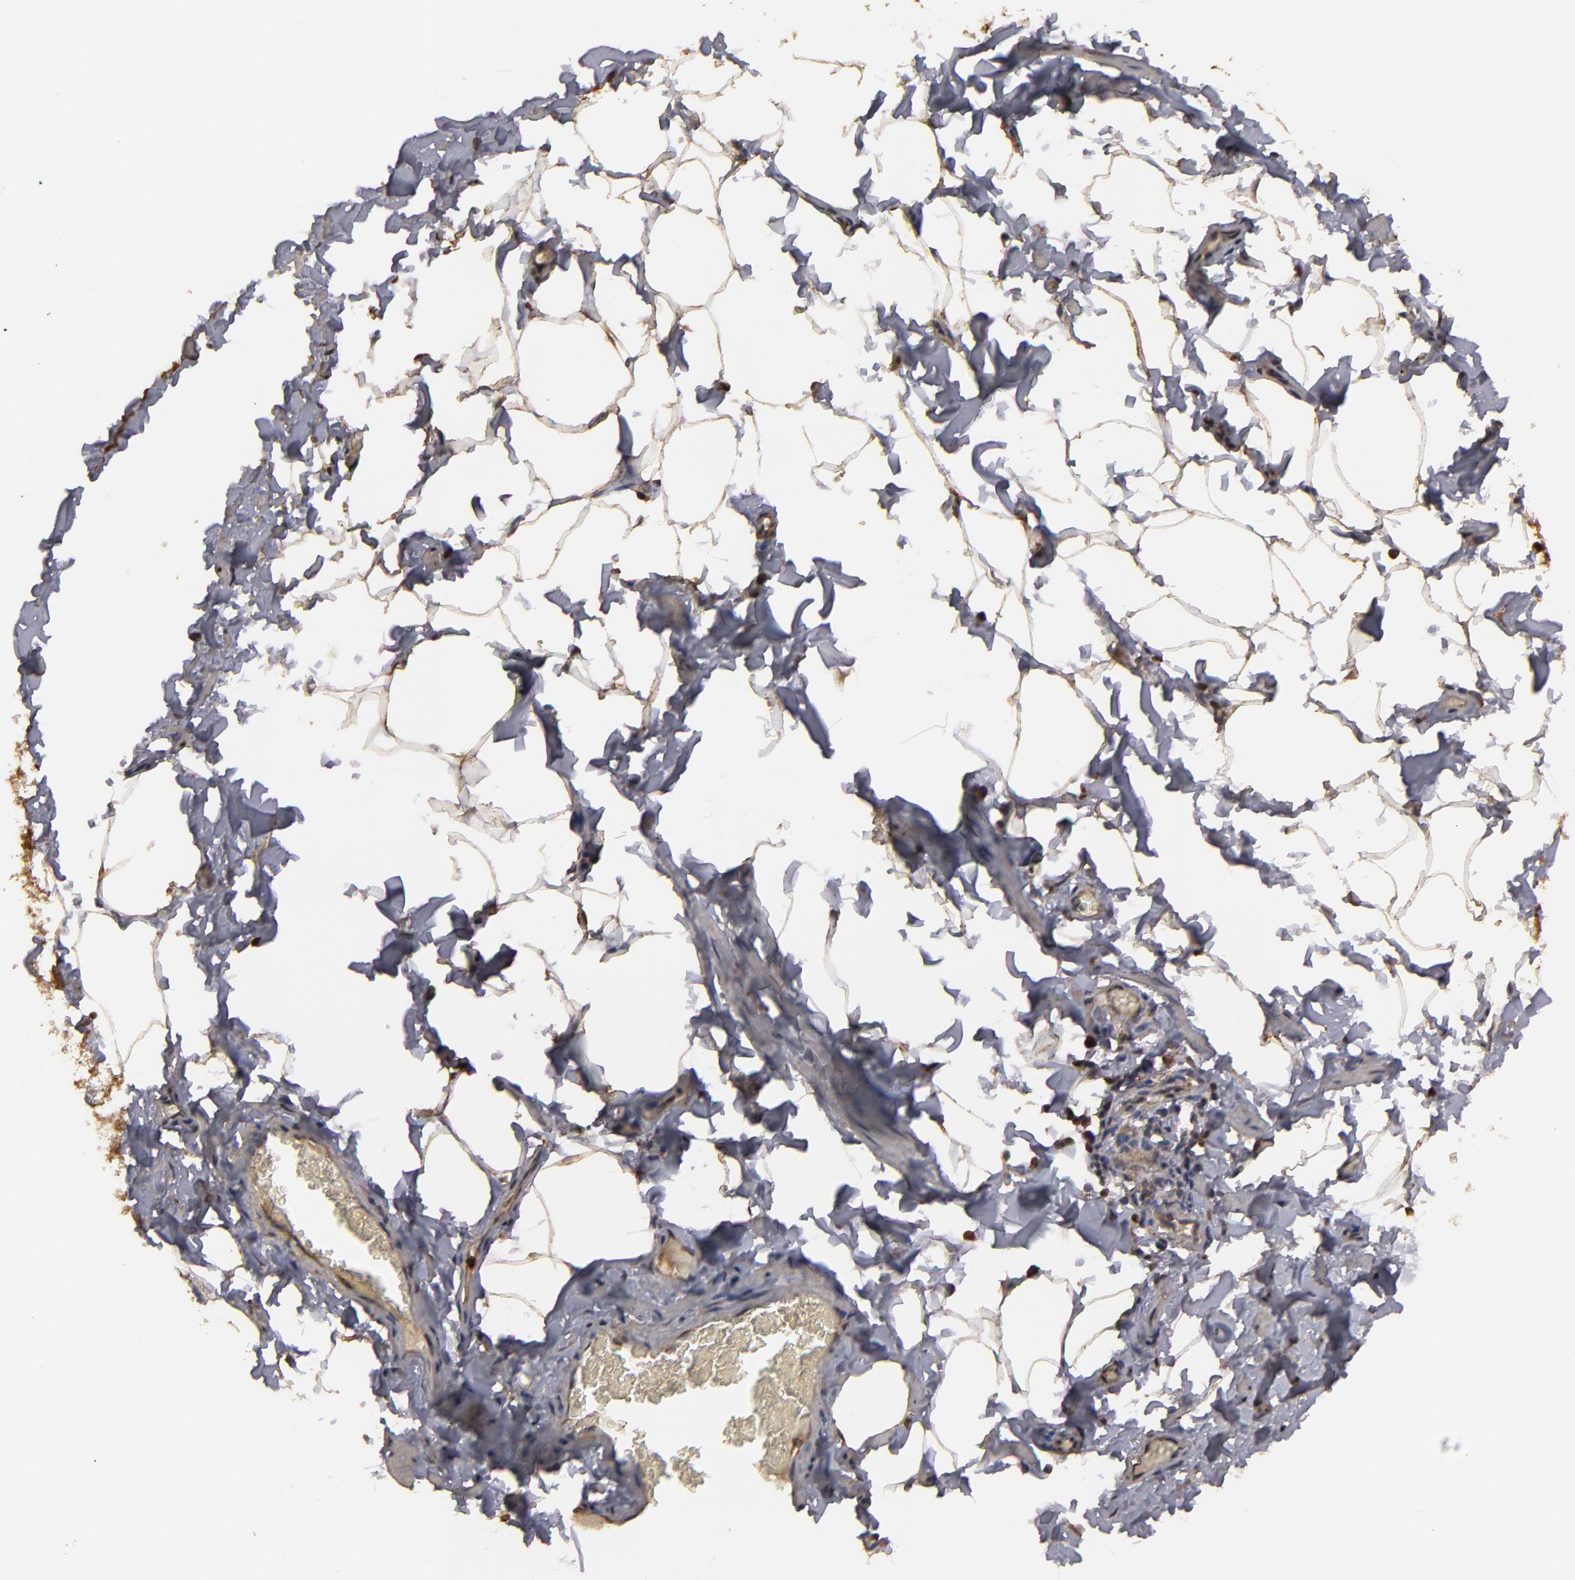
{"staining": {"intensity": "strong", "quantity": ">75%", "location": "cytoplasmic/membranous"}, "tissue": "adipose tissue", "cell_type": "Adipocytes", "image_type": "normal", "snomed": [{"axis": "morphology", "description": "Normal tissue, NOS"}, {"axis": "topography", "description": "Vascular tissue"}], "caption": "Adipose tissue stained with IHC reveals strong cytoplasmic/membranous expression in about >75% of adipocytes. The protein of interest is stained brown, and the nuclei are stained in blue (DAB (3,3'-diaminobenzidine) IHC with brightfield microscopy, high magnification).", "gene": "RO60", "patient": {"sex": "male", "age": 41}}